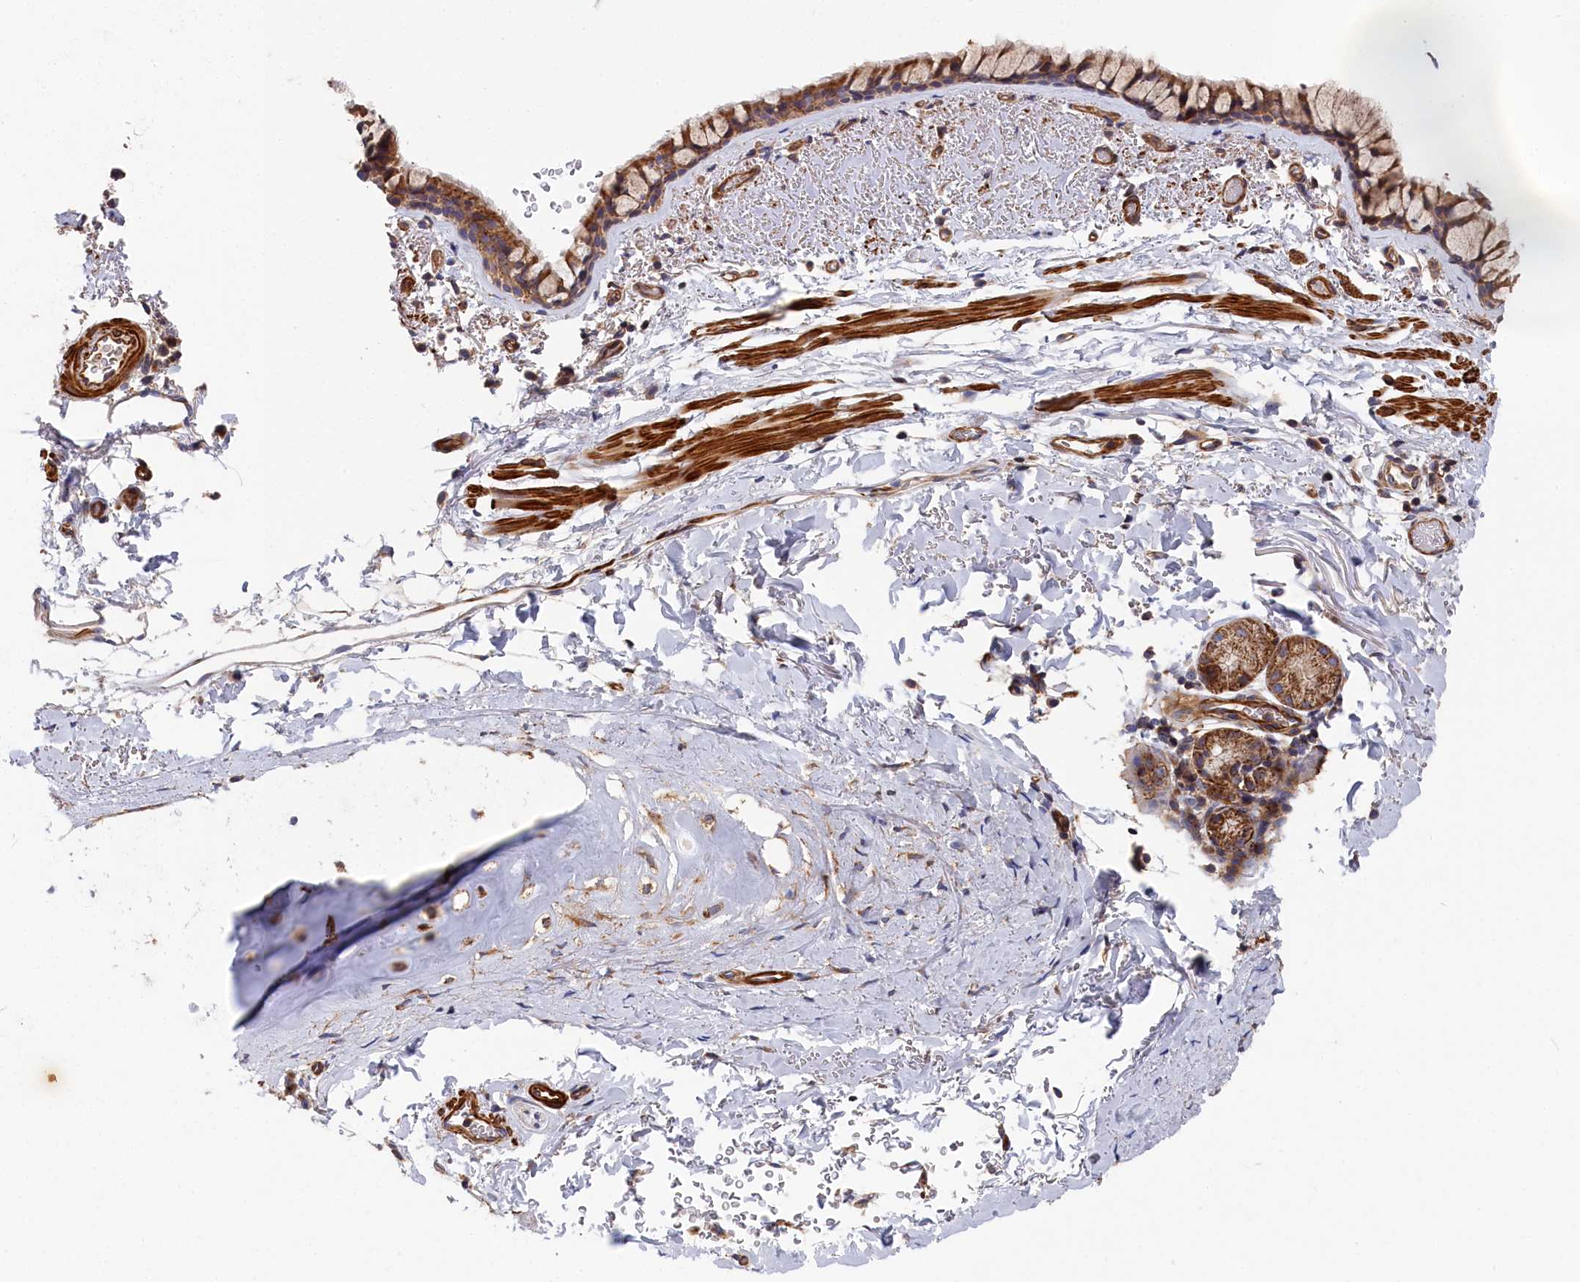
{"staining": {"intensity": "moderate", "quantity": ">75%", "location": "cytoplasmic/membranous"}, "tissue": "bronchus", "cell_type": "Respiratory epithelial cells", "image_type": "normal", "snomed": [{"axis": "morphology", "description": "Normal tissue, NOS"}, {"axis": "topography", "description": "Bronchus"}], "caption": "High-power microscopy captured an immunohistochemistry (IHC) histopathology image of unremarkable bronchus, revealing moderate cytoplasmic/membranous staining in approximately >75% of respiratory epithelial cells.", "gene": "LDHD", "patient": {"sex": "male", "age": 65}}